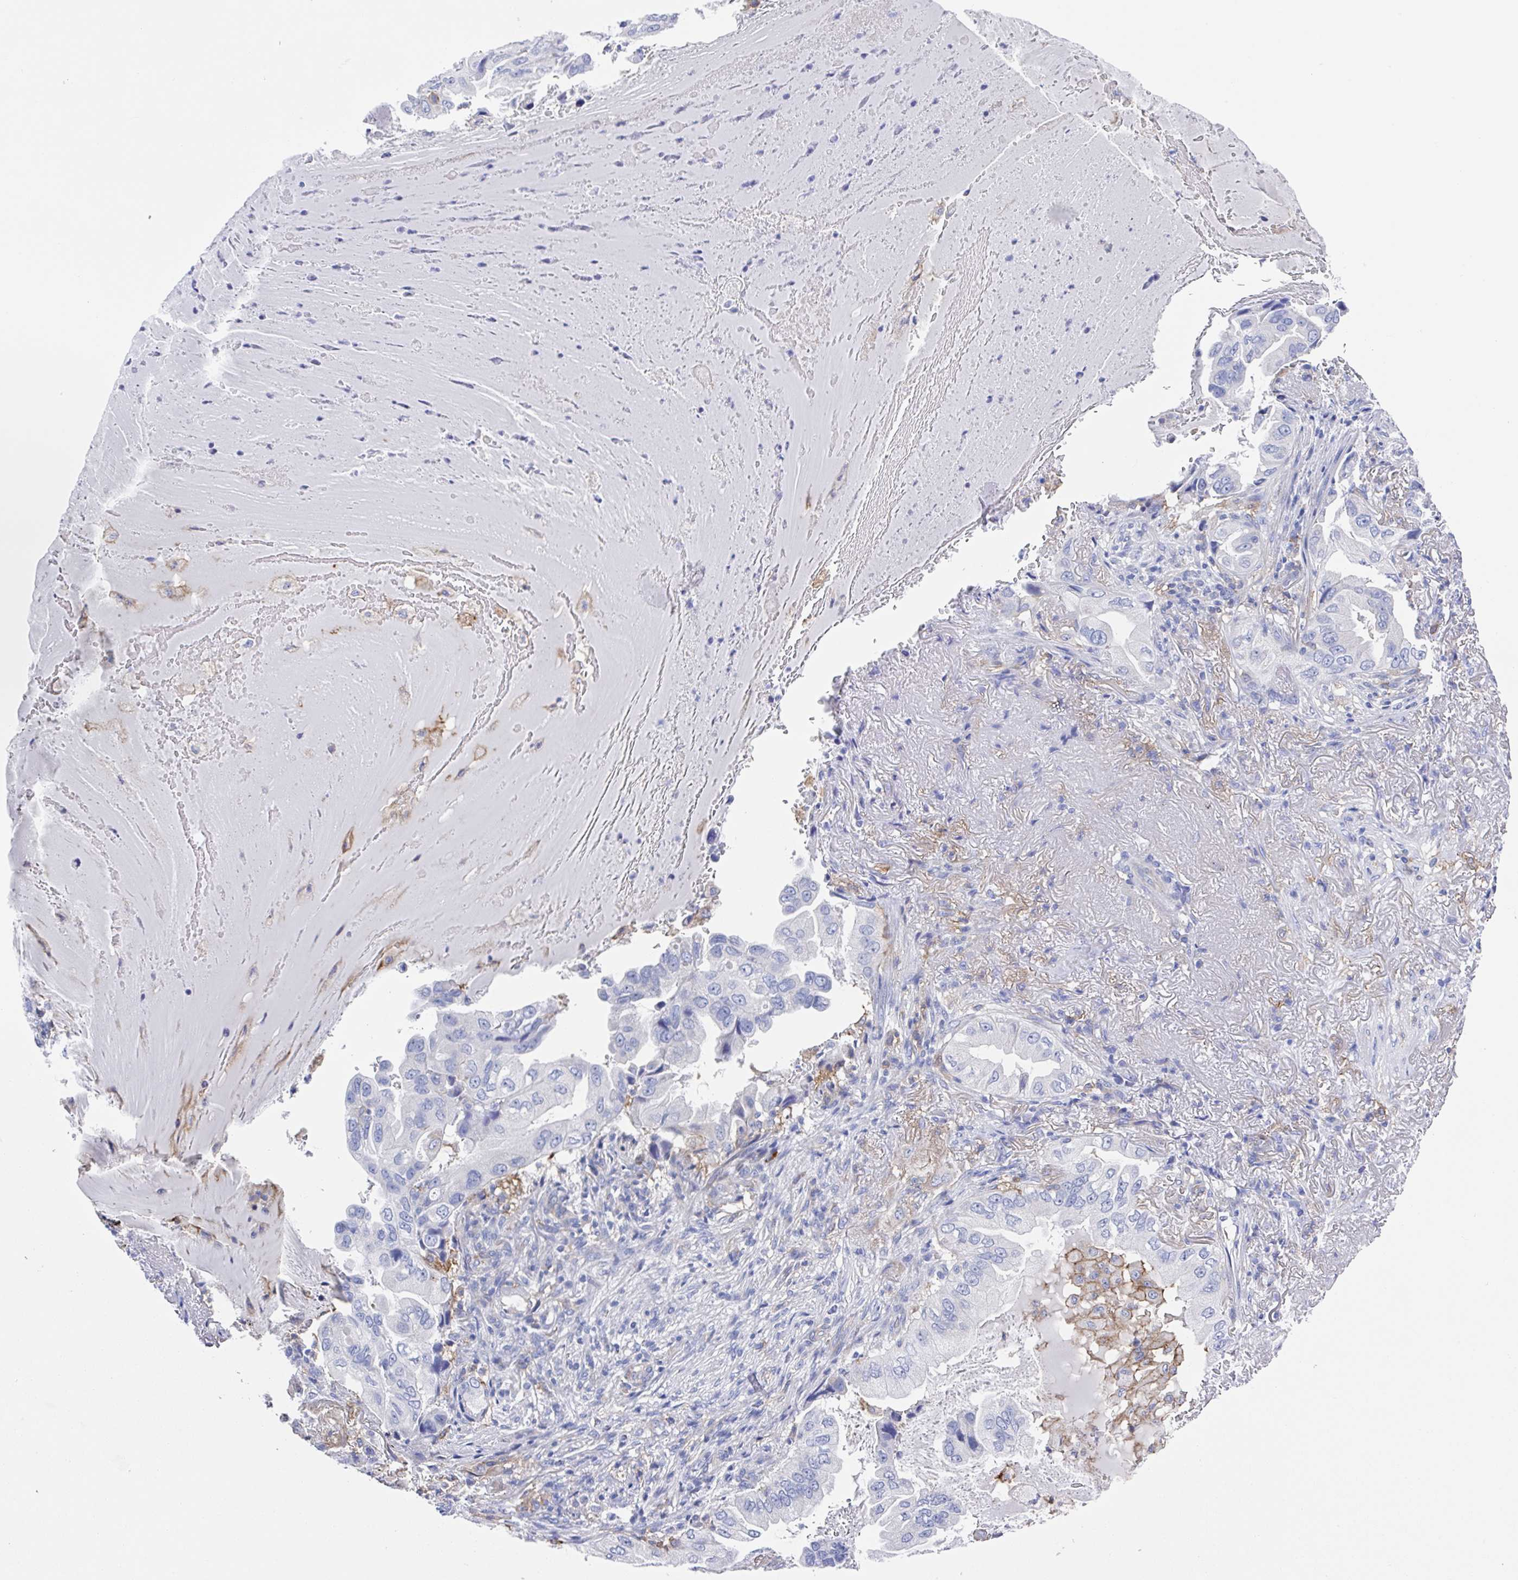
{"staining": {"intensity": "negative", "quantity": "none", "location": "none"}, "tissue": "lung cancer", "cell_type": "Tumor cells", "image_type": "cancer", "snomed": [{"axis": "morphology", "description": "Adenocarcinoma, NOS"}, {"axis": "topography", "description": "Lung"}], "caption": "Lung cancer was stained to show a protein in brown. There is no significant positivity in tumor cells. (DAB immunohistochemistry (IHC), high magnification).", "gene": "FCGR3A", "patient": {"sex": "female", "age": 69}}